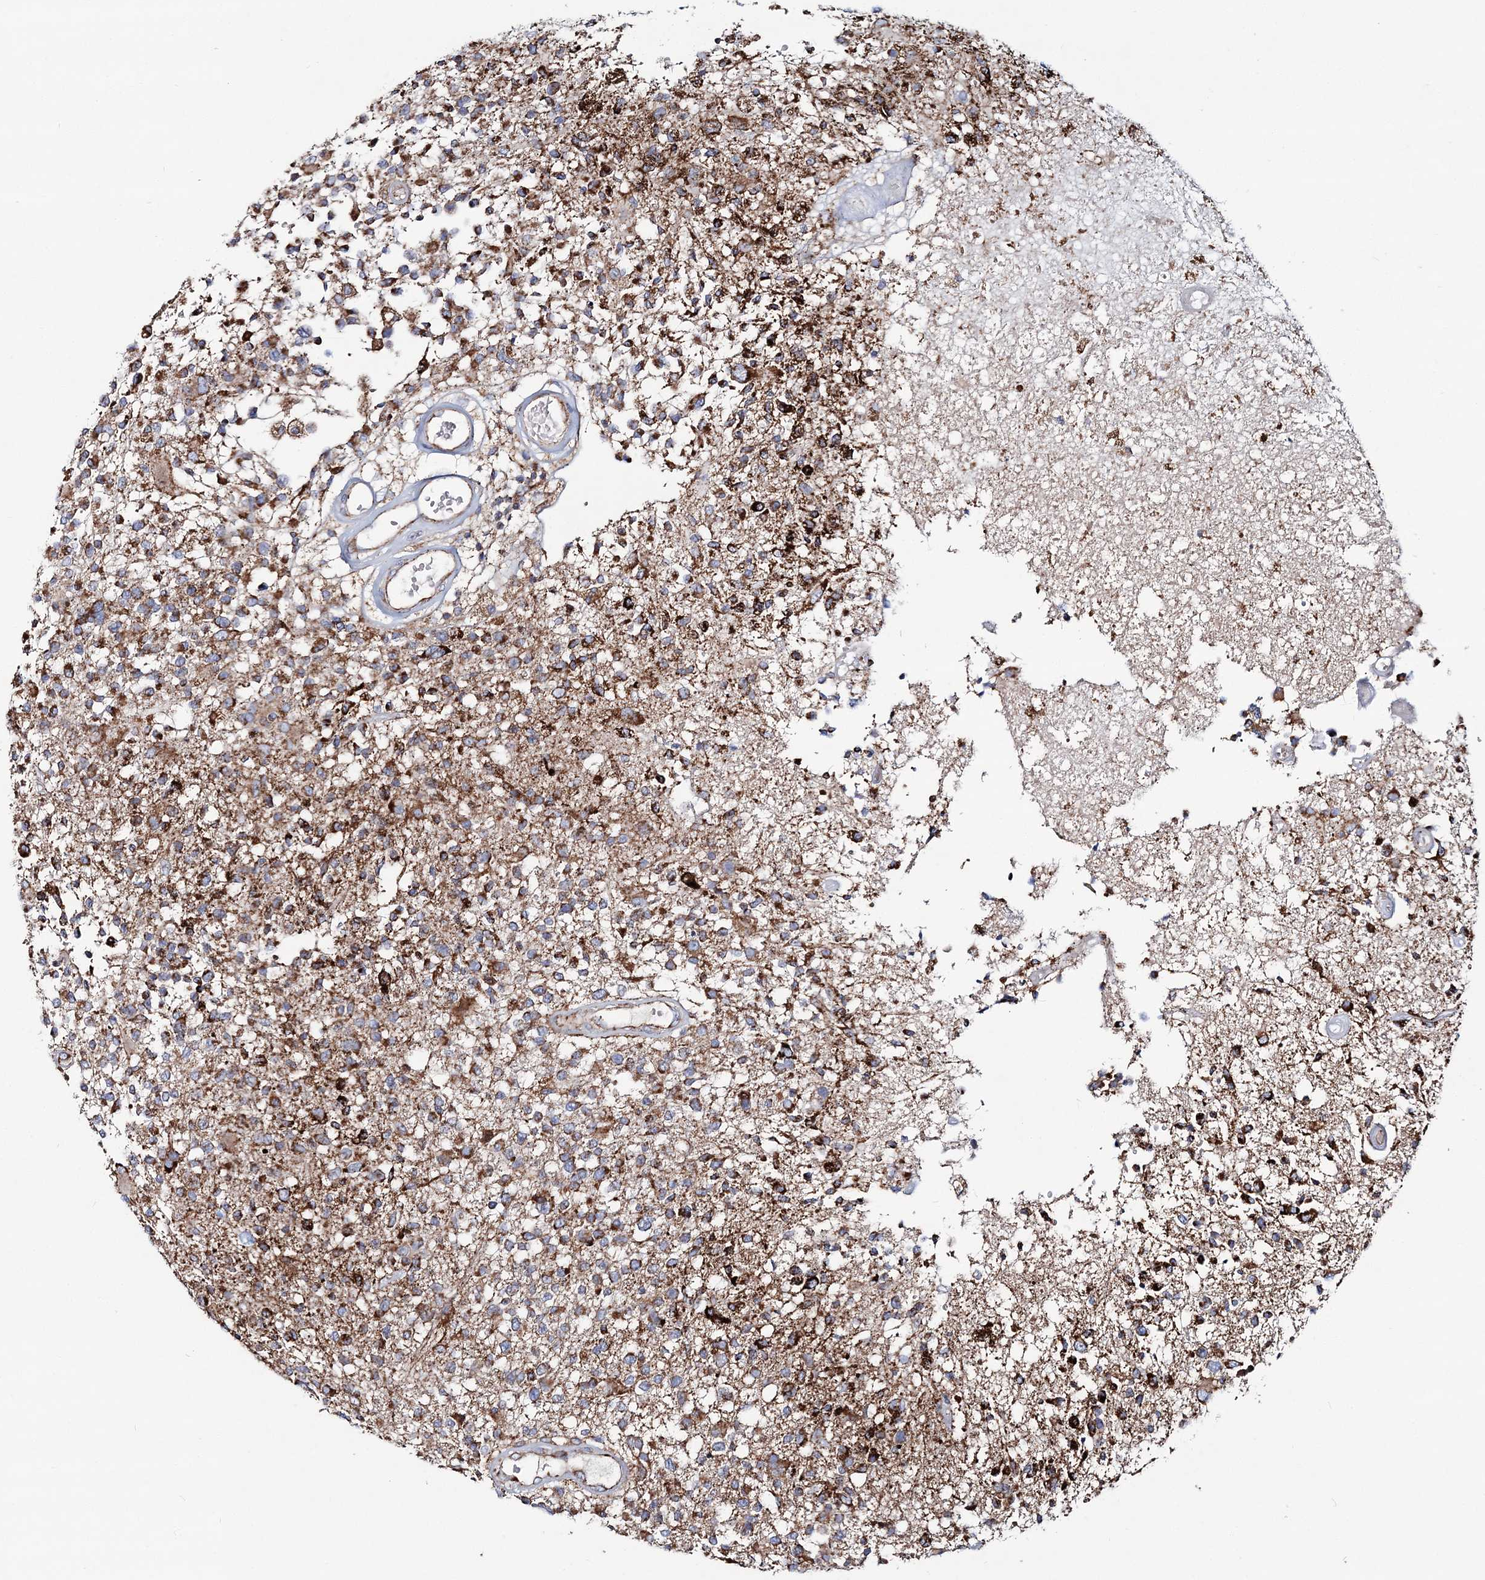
{"staining": {"intensity": "moderate", "quantity": ">75%", "location": "cytoplasmic/membranous"}, "tissue": "glioma", "cell_type": "Tumor cells", "image_type": "cancer", "snomed": [{"axis": "morphology", "description": "Glioma, malignant, High grade"}, {"axis": "morphology", "description": "Glioblastoma, NOS"}, {"axis": "topography", "description": "Brain"}], "caption": "Immunohistochemistry (IHC) staining of malignant glioma (high-grade), which shows medium levels of moderate cytoplasmic/membranous expression in approximately >75% of tumor cells indicating moderate cytoplasmic/membranous protein positivity. The staining was performed using DAB (brown) for protein detection and nuclei were counterstained in hematoxylin (blue).", "gene": "ARHGAP6", "patient": {"sex": "male", "age": 60}}